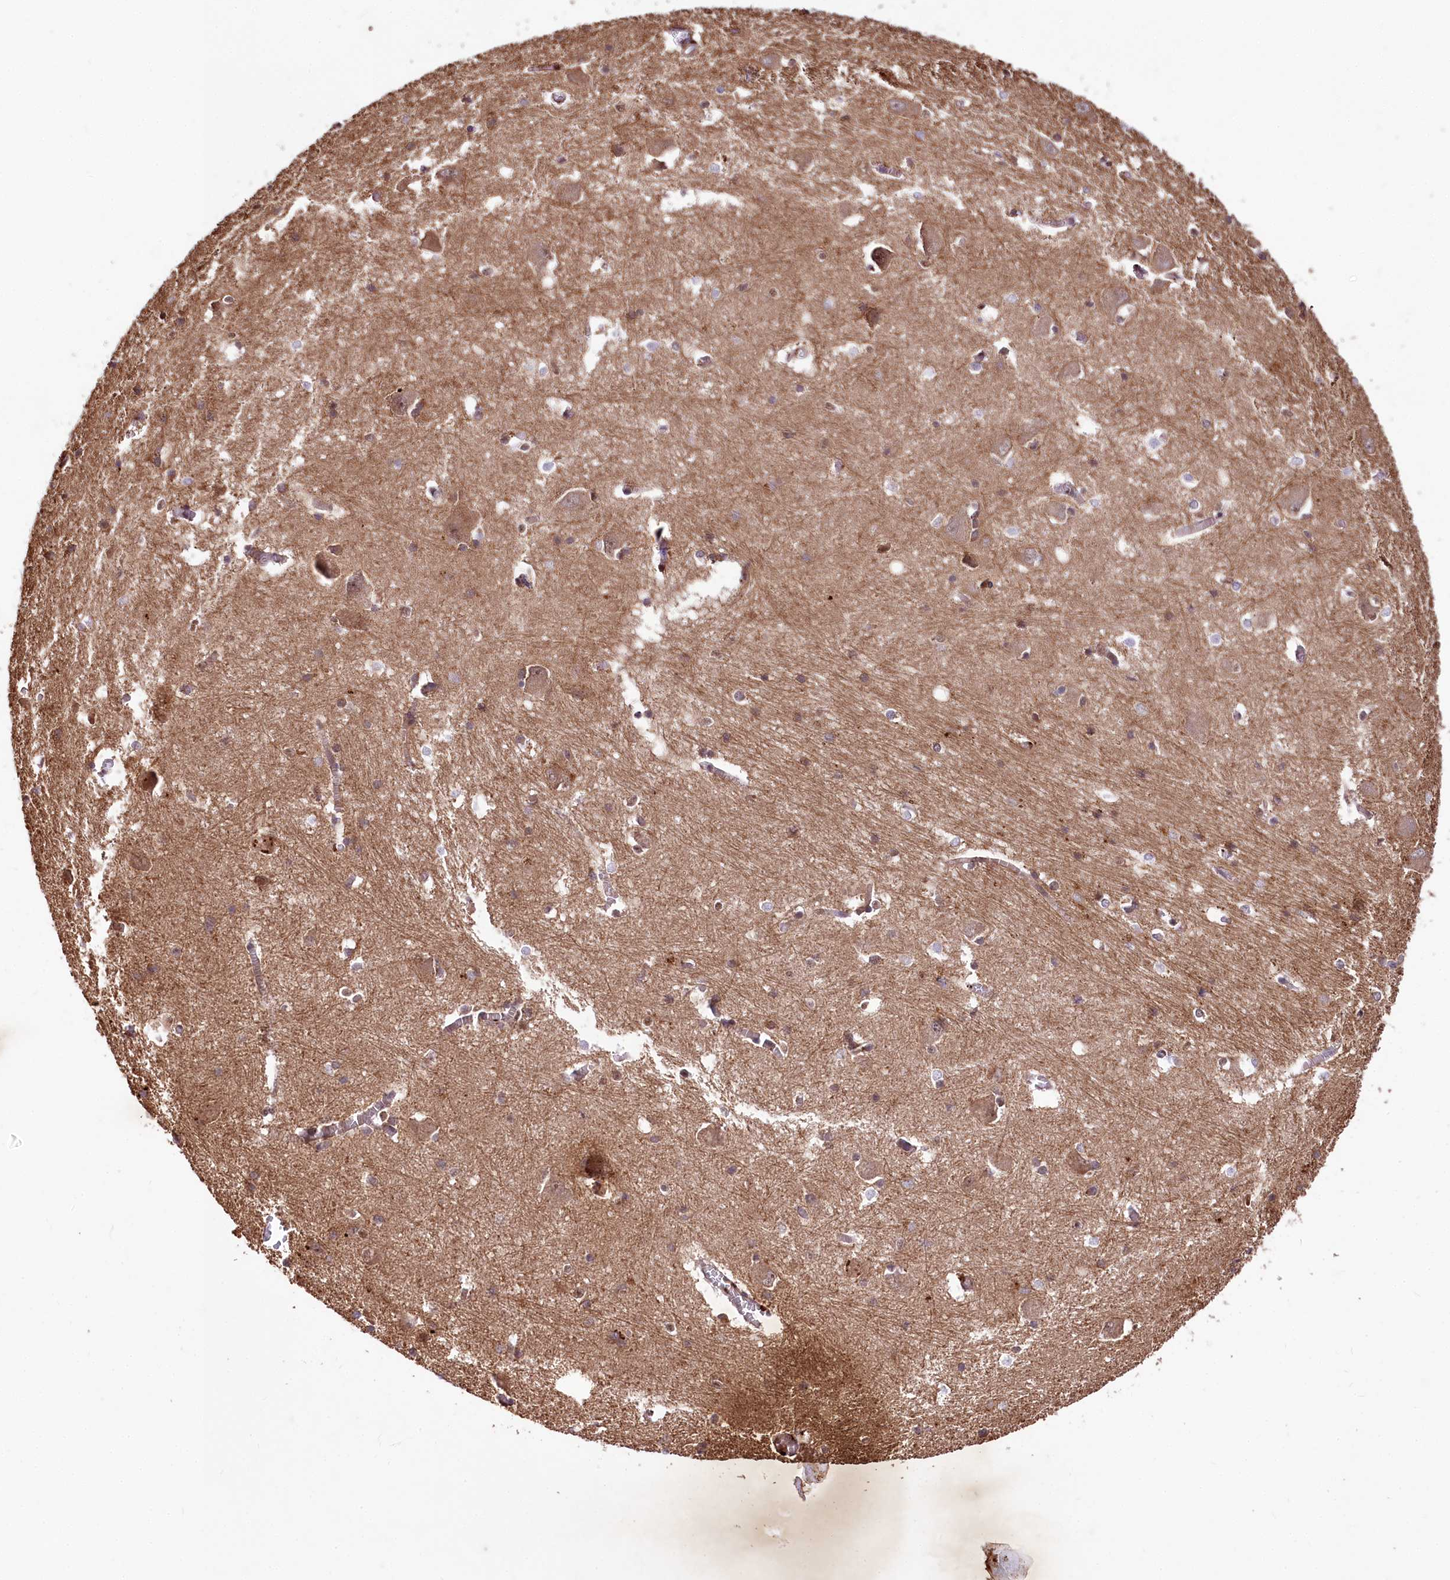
{"staining": {"intensity": "moderate", "quantity": "<25%", "location": "nuclear"}, "tissue": "caudate", "cell_type": "Glial cells", "image_type": "normal", "snomed": [{"axis": "morphology", "description": "Normal tissue, NOS"}, {"axis": "topography", "description": "Lateral ventricle wall"}], "caption": "Glial cells display low levels of moderate nuclear positivity in about <25% of cells in benign caudate.", "gene": "FIGN", "patient": {"sex": "male", "age": 37}}